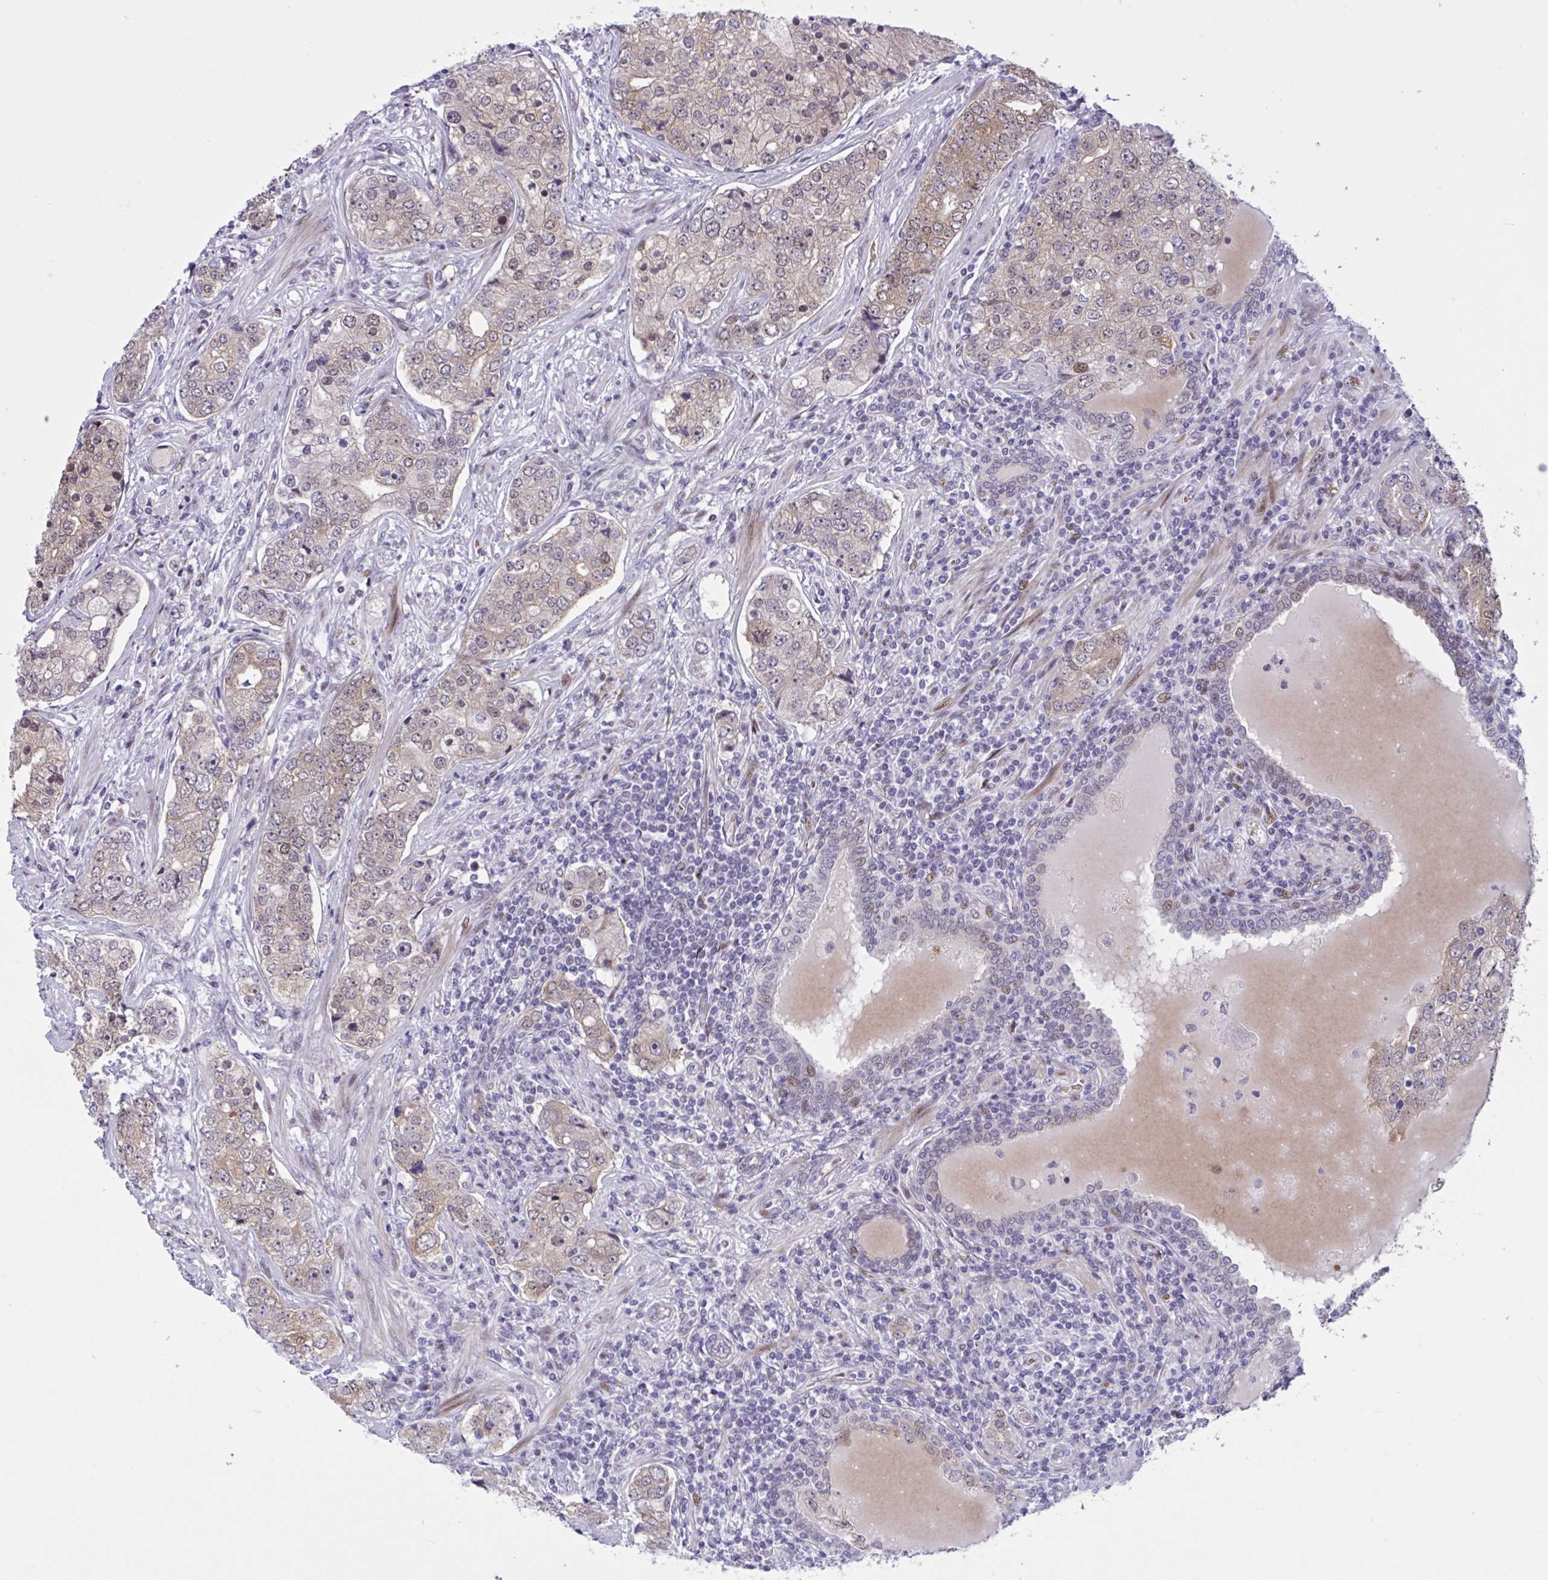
{"staining": {"intensity": "moderate", "quantity": "25%-75%", "location": "cytoplasmic/membranous,nuclear"}, "tissue": "prostate cancer", "cell_type": "Tumor cells", "image_type": "cancer", "snomed": [{"axis": "morphology", "description": "Adenocarcinoma, High grade"}, {"axis": "topography", "description": "Prostate"}], "caption": "The micrograph displays staining of prostate adenocarcinoma (high-grade), revealing moderate cytoplasmic/membranous and nuclear protein positivity (brown color) within tumor cells.", "gene": "RBL1", "patient": {"sex": "male", "age": 60}}